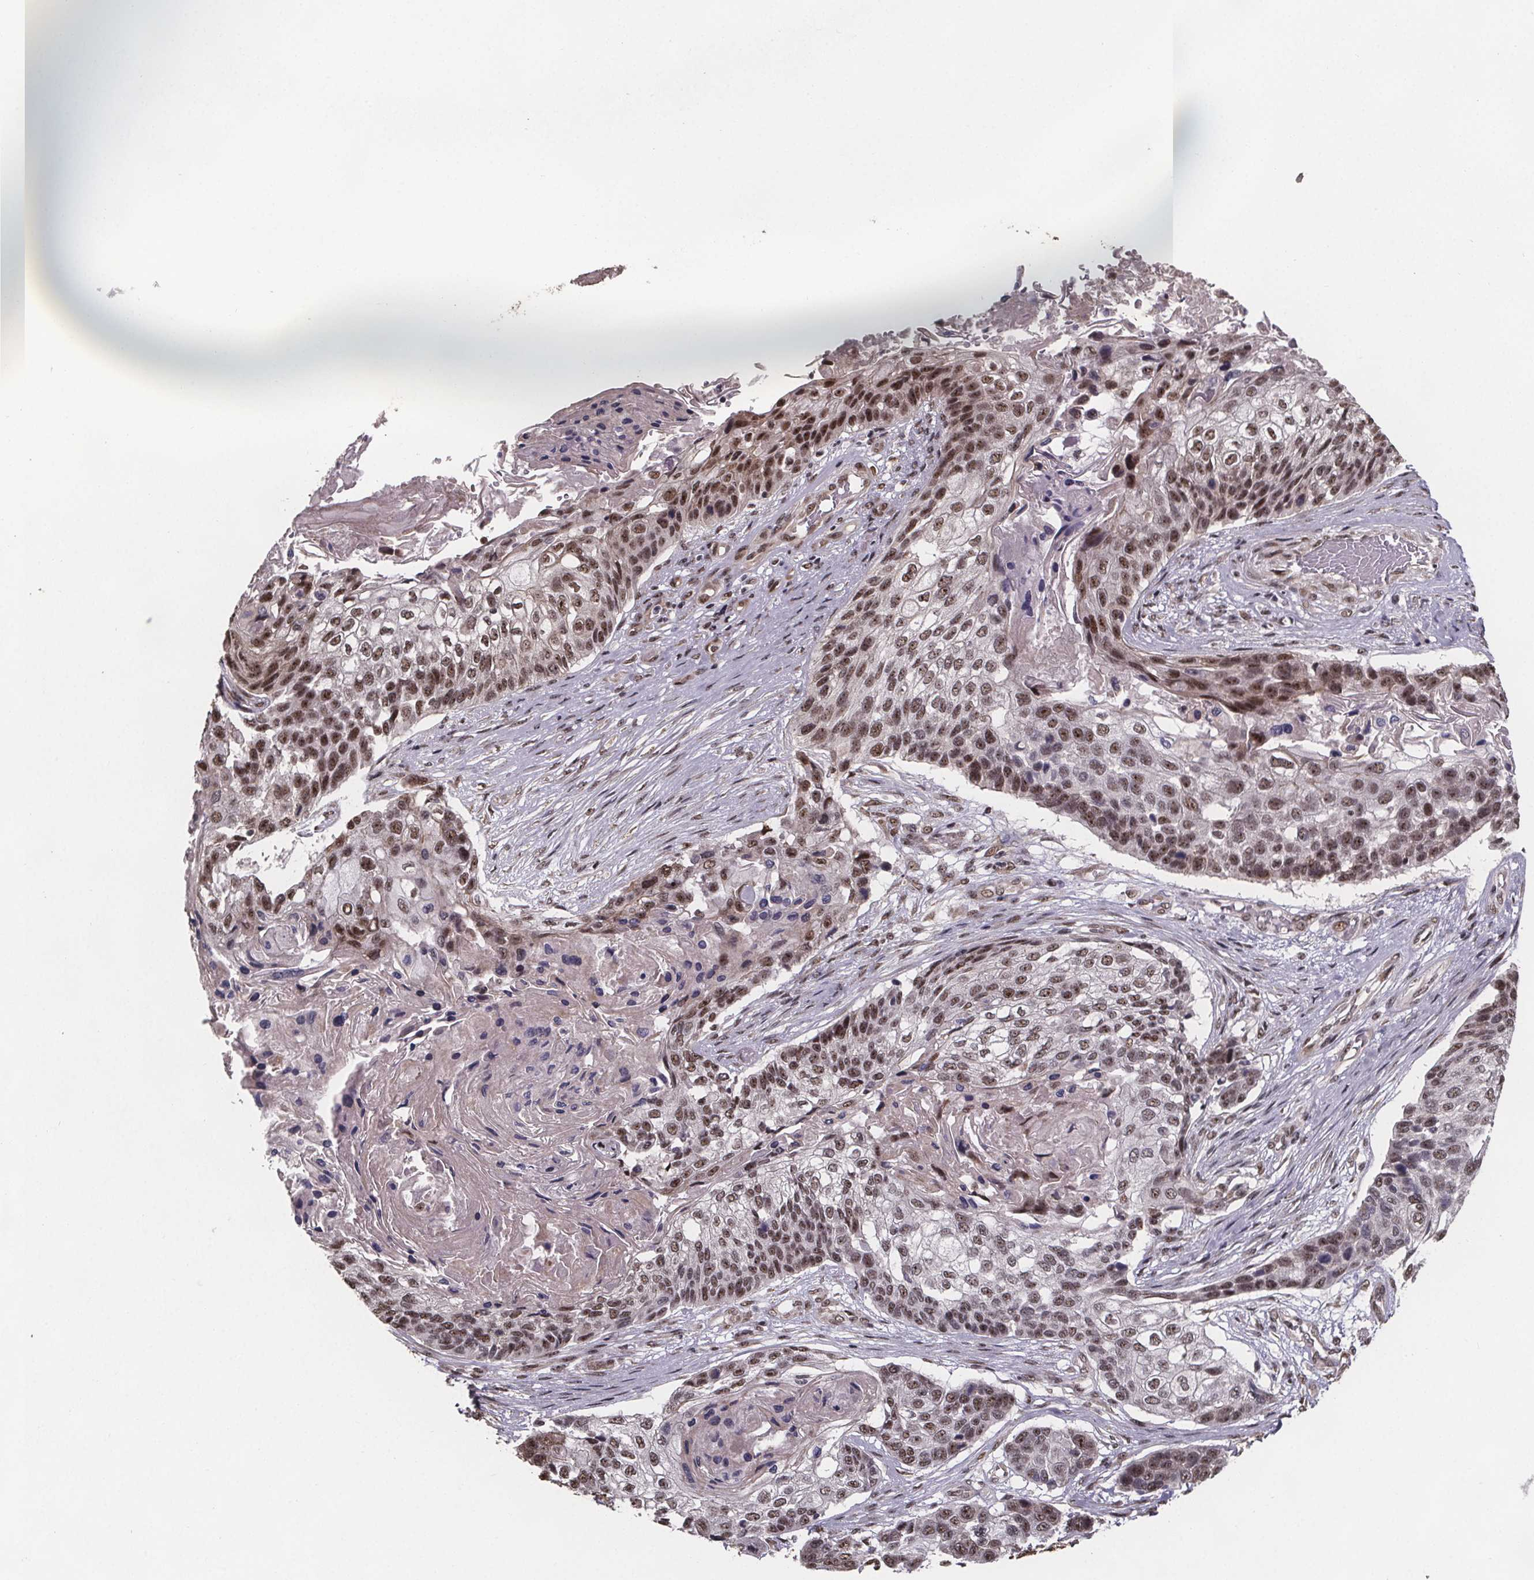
{"staining": {"intensity": "moderate", "quantity": ">75%", "location": "nuclear"}, "tissue": "lung cancer", "cell_type": "Tumor cells", "image_type": "cancer", "snomed": [{"axis": "morphology", "description": "Squamous cell carcinoma, NOS"}, {"axis": "topography", "description": "Lung"}], "caption": "A micrograph of squamous cell carcinoma (lung) stained for a protein exhibits moderate nuclear brown staining in tumor cells. (brown staining indicates protein expression, while blue staining denotes nuclei).", "gene": "U2SURP", "patient": {"sex": "male", "age": 69}}